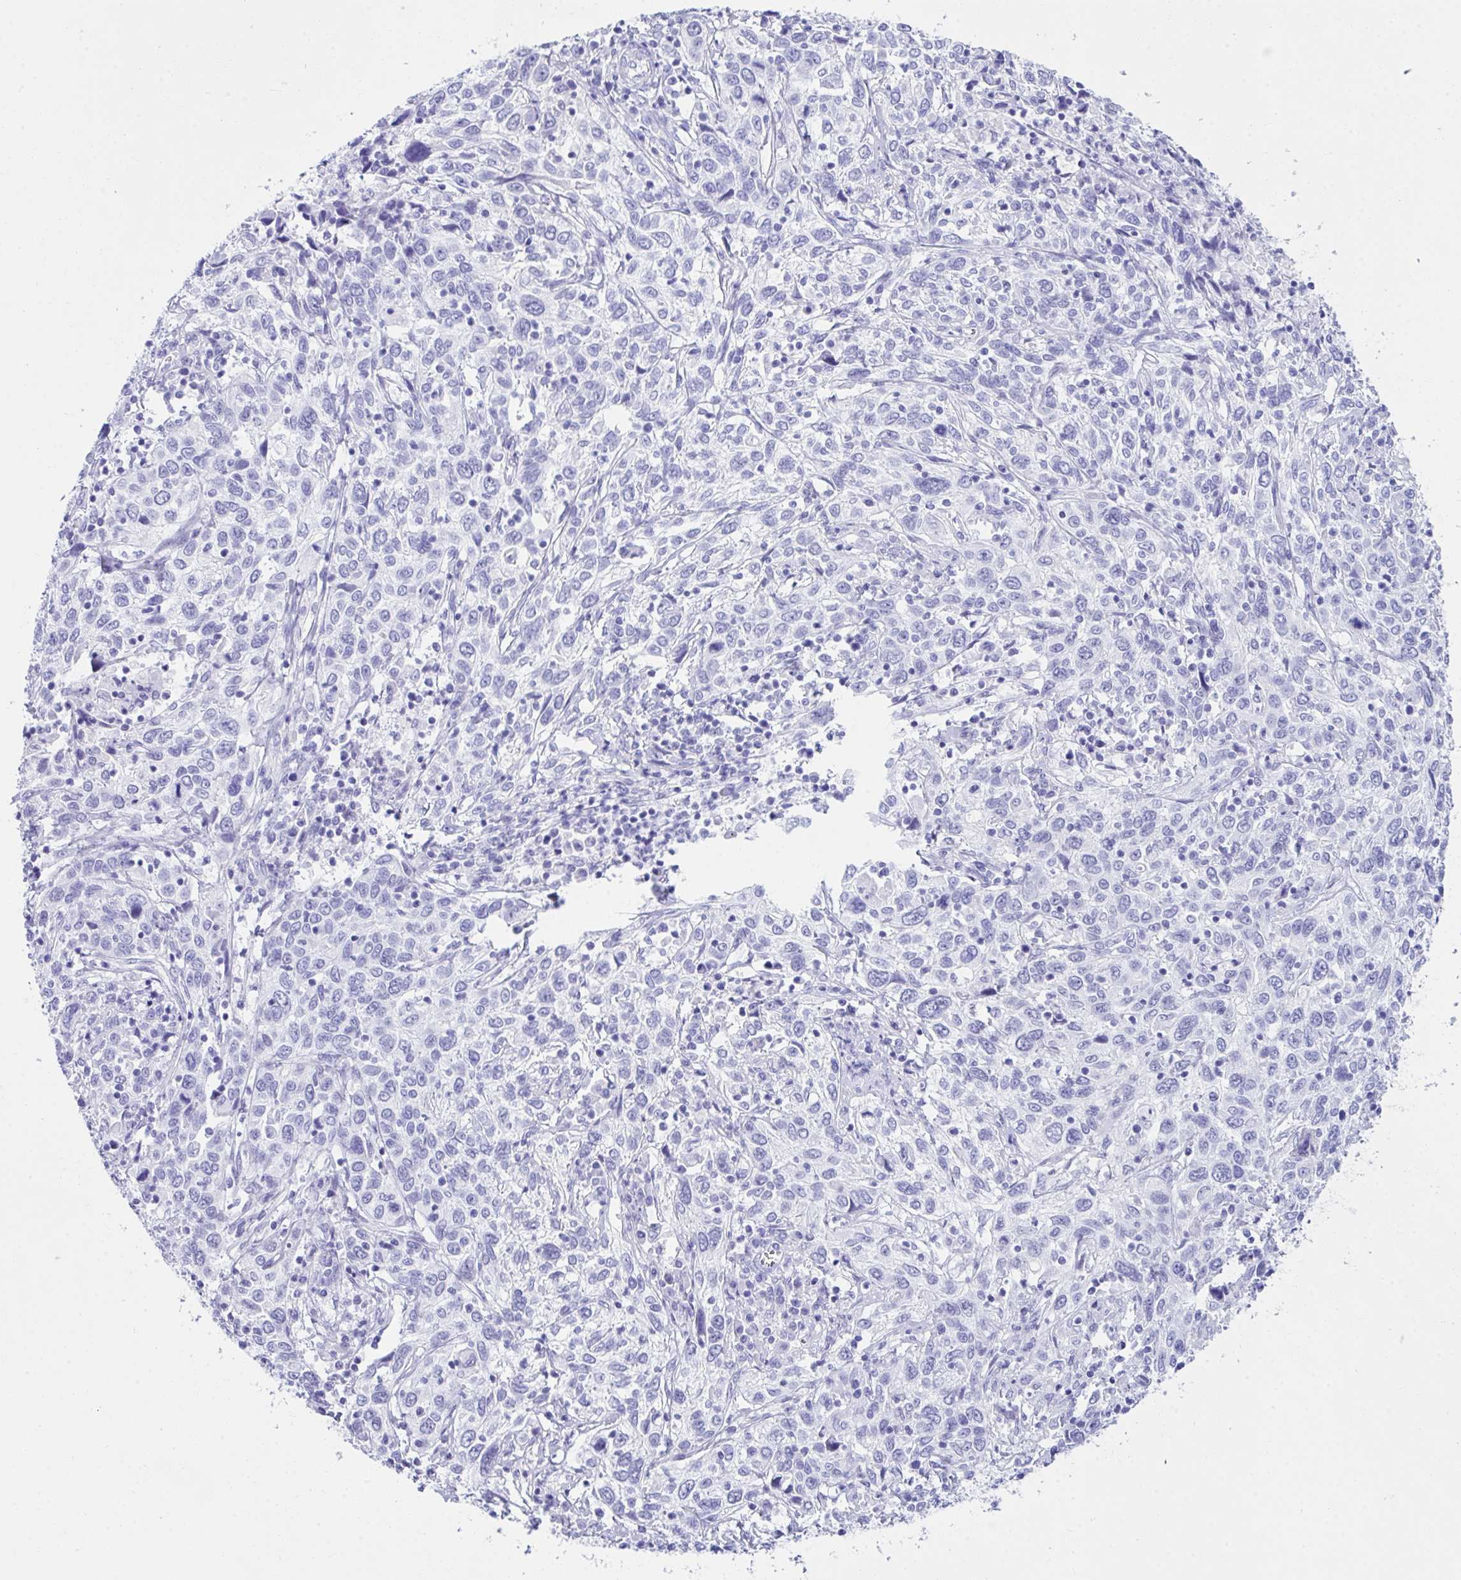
{"staining": {"intensity": "negative", "quantity": "none", "location": "none"}, "tissue": "cervical cancer", "cell_type": "Tumor cells", "image_type": "cancer", "snomed": [{"axis": "morphology", "description": "Squamous cell carcinoma, NOS"}, {"axis": "topography", "description": "Cervix"}], "caption": "High magnification brightfield microscopy of cervical cancer (squamous cell carcinoma) stained with DAB (brown) and counterstained with hematoxylin (blue): tumor cells show no significant expression.", "gene": "LGALS4", "patient": {"sex": "female", "age": 46}}